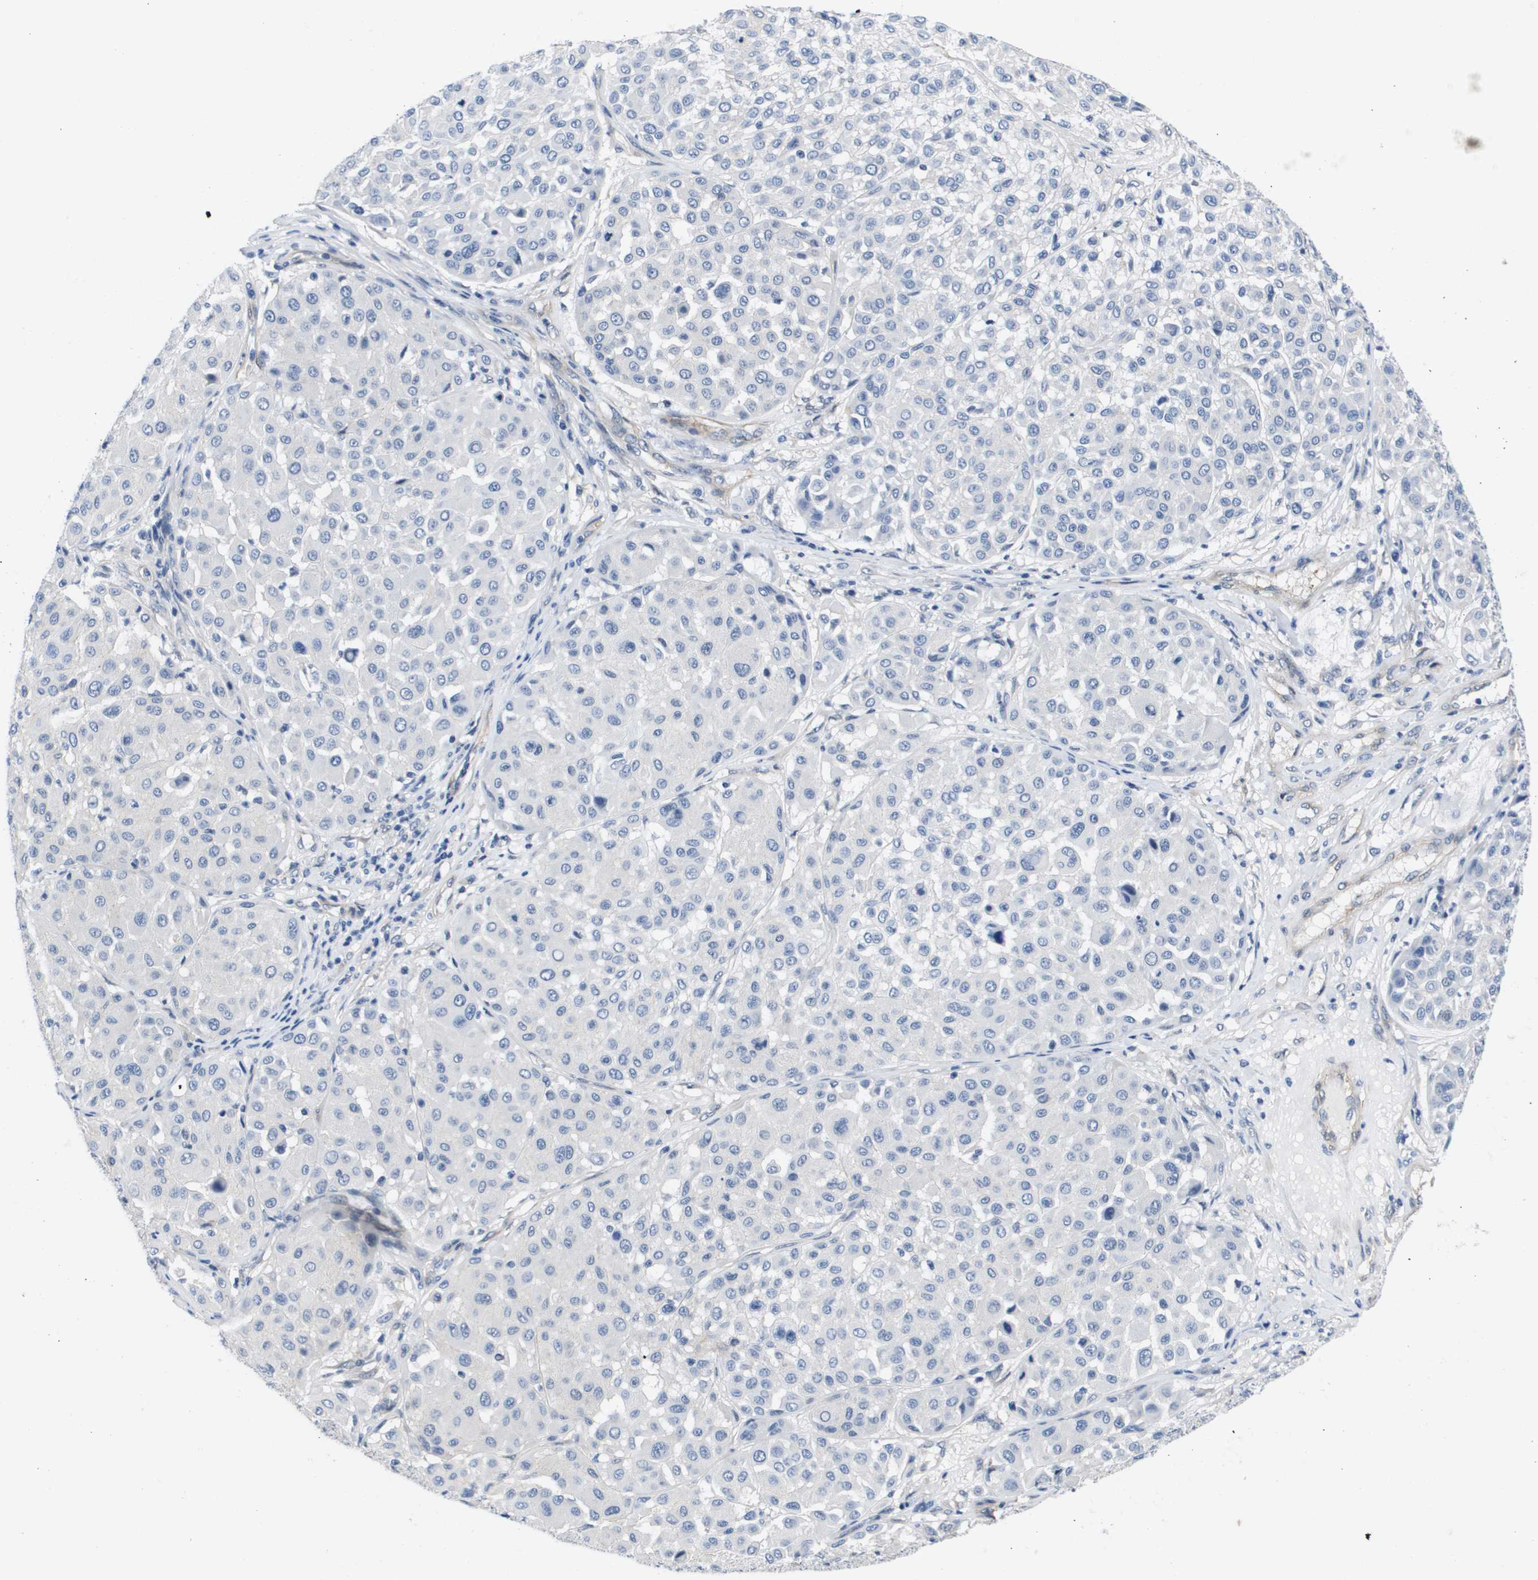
{"staining": {"intensity": "negative", "quantity": "none", "location": "none"}, "tissue": "melanoma", "cell_type": "Tumor cells", "image_type": "cancer", "snomed": [{"axis": "morphology", "description": "Malignant melanoma, Metastatic site"}, {"axis": "topography", "description": "Soft tissue"}], "caption": "Human melanoma stained for a protein using immunohistochemistry (IHC) shows no staining in tumor cells.", "gene": "LPP", "patient": {"sex": "male", "age": 41}}